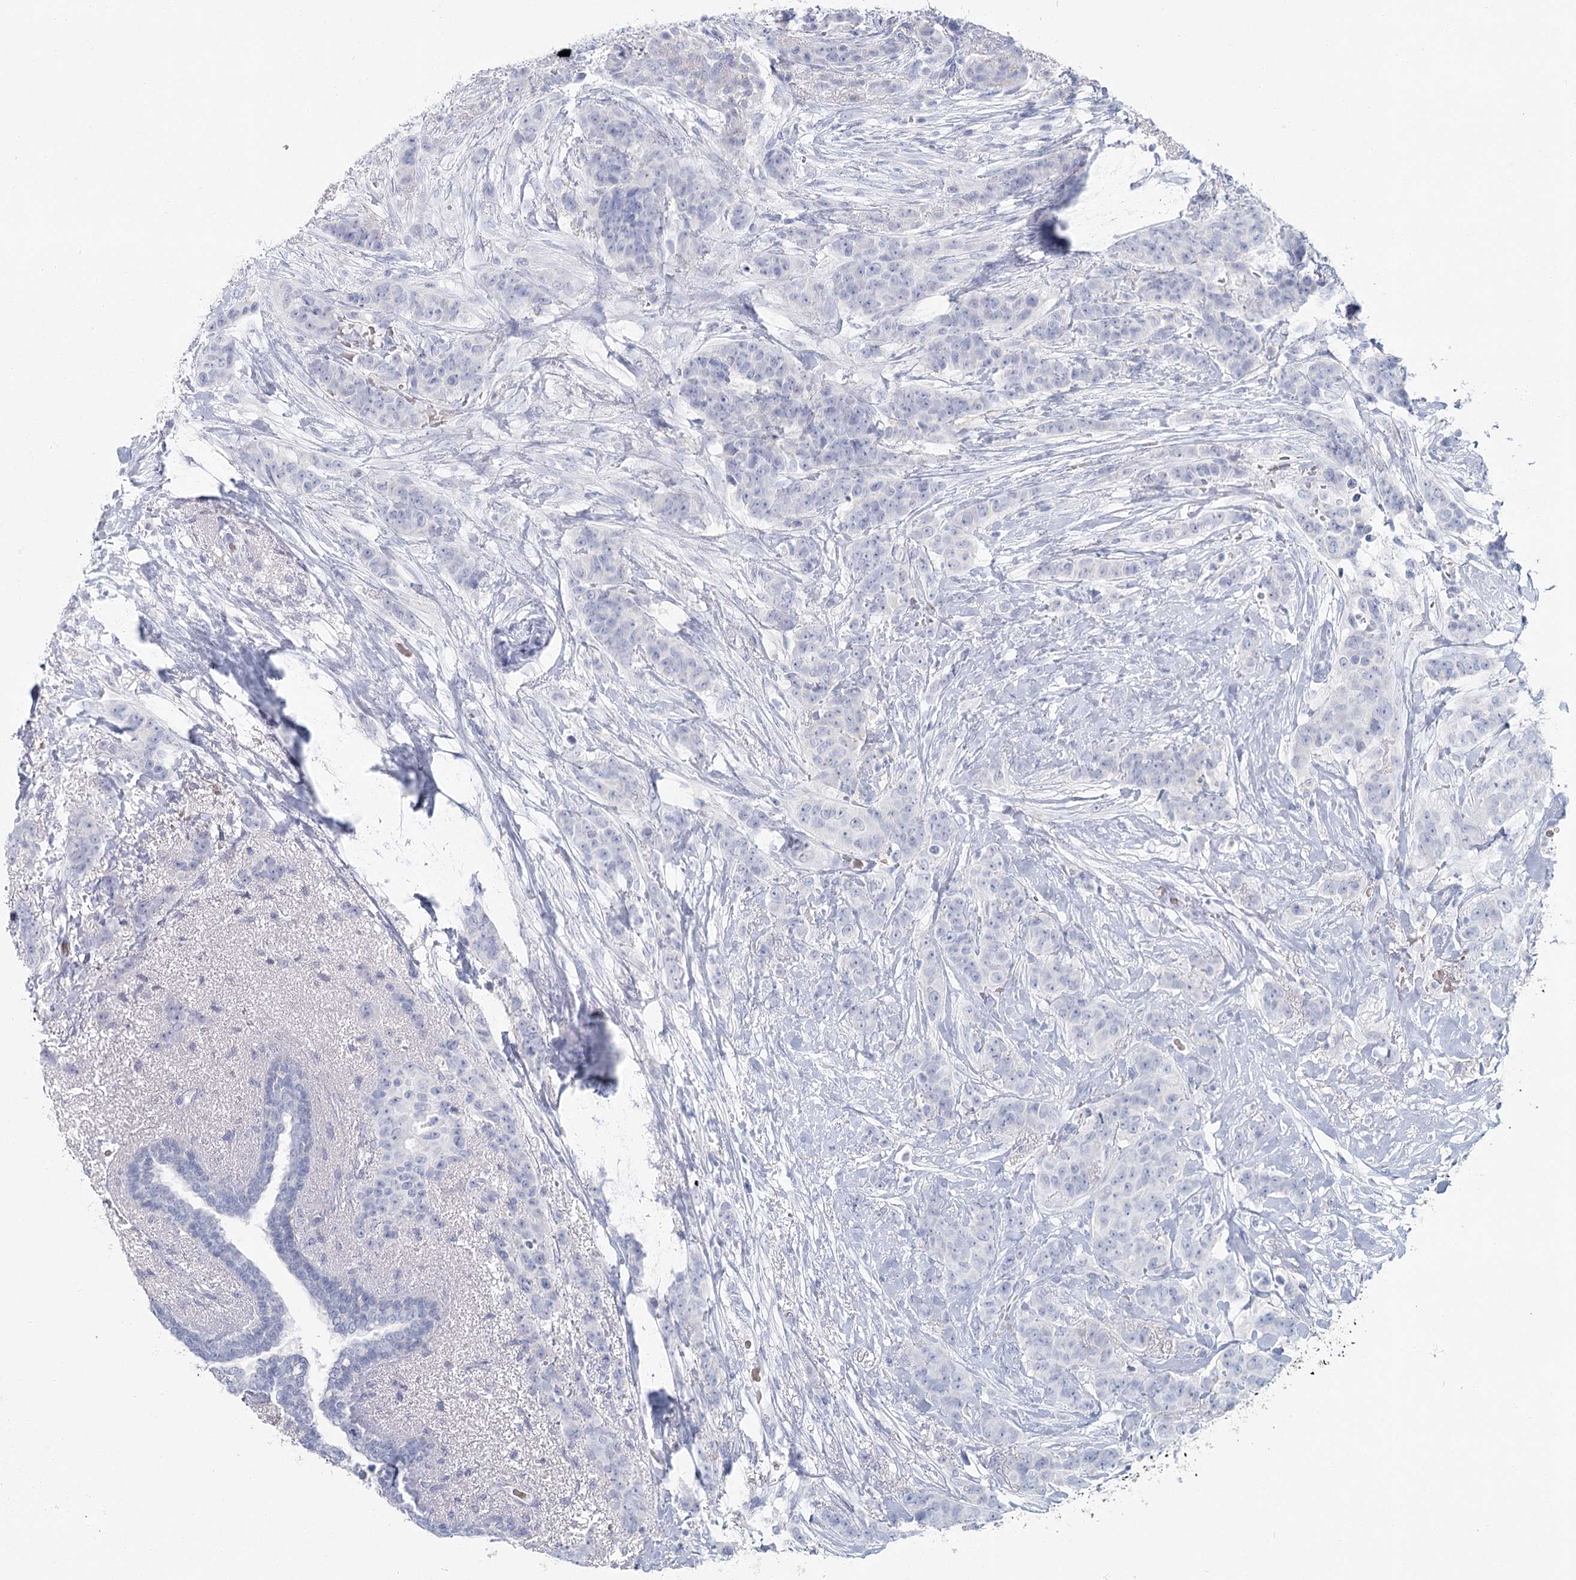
{"staining": {"intensity": "negative", "quantity": "none", "location": "none"}, "tissue": "breast cancer", "cell_type": "Tumor cells", "image_type": "cancer", "snomed": [{"axis": "morphology", "description": "Duct carcinoma"}, {"axis": "topography", "description": "Breast"}], "caption": "Image shows no significant protein positivity in tumor cells of breast cancer. (DAB (3,3'-diaminobenzidine) immunohistochemistry with hematoxylin counter stain).", "gene": "IFIT5", "patient": {"sex": "female", "age": 40}}